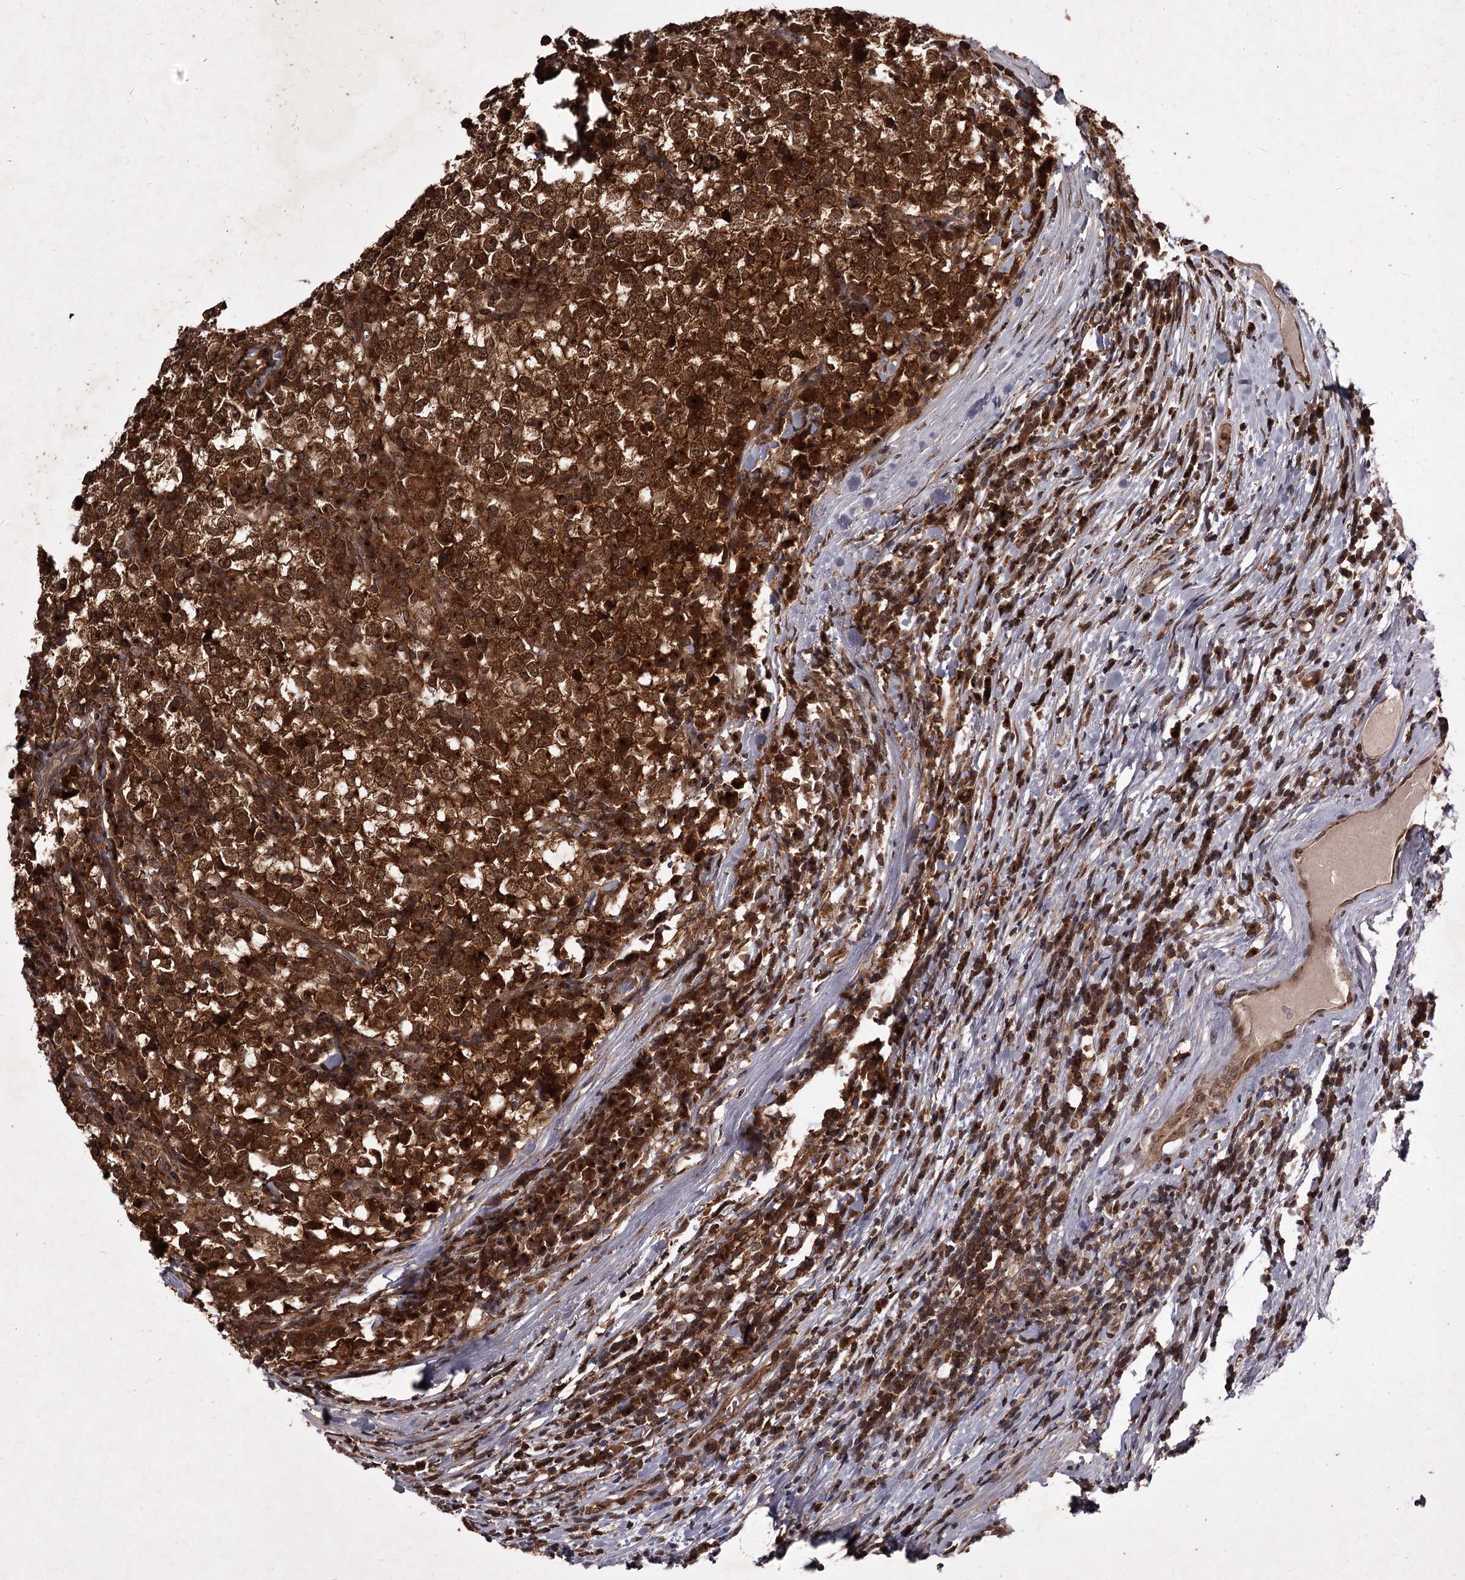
{"staining": {"intensity": "strong", "quantity": ">75%", "location": "cytoplasmic/membranous,nuclear"}, "tissue": "testis cancer", "cell_type": "Tumor cells", "image_type": "cancer", "snomed": [{"axis": "morphology", "description": "Seminoma, NOS"}, {"axis": "topography", "description": "Testis"}], "caption": "This is a micrograph of immunohistochemistry staining of testis cancer (seminoma), which shows strong staining in the cytoplasmic/membranous and nuclear of tumor cells.", "gene": "TBC1D23", "patient": {"sex": "male", "age": 65}}